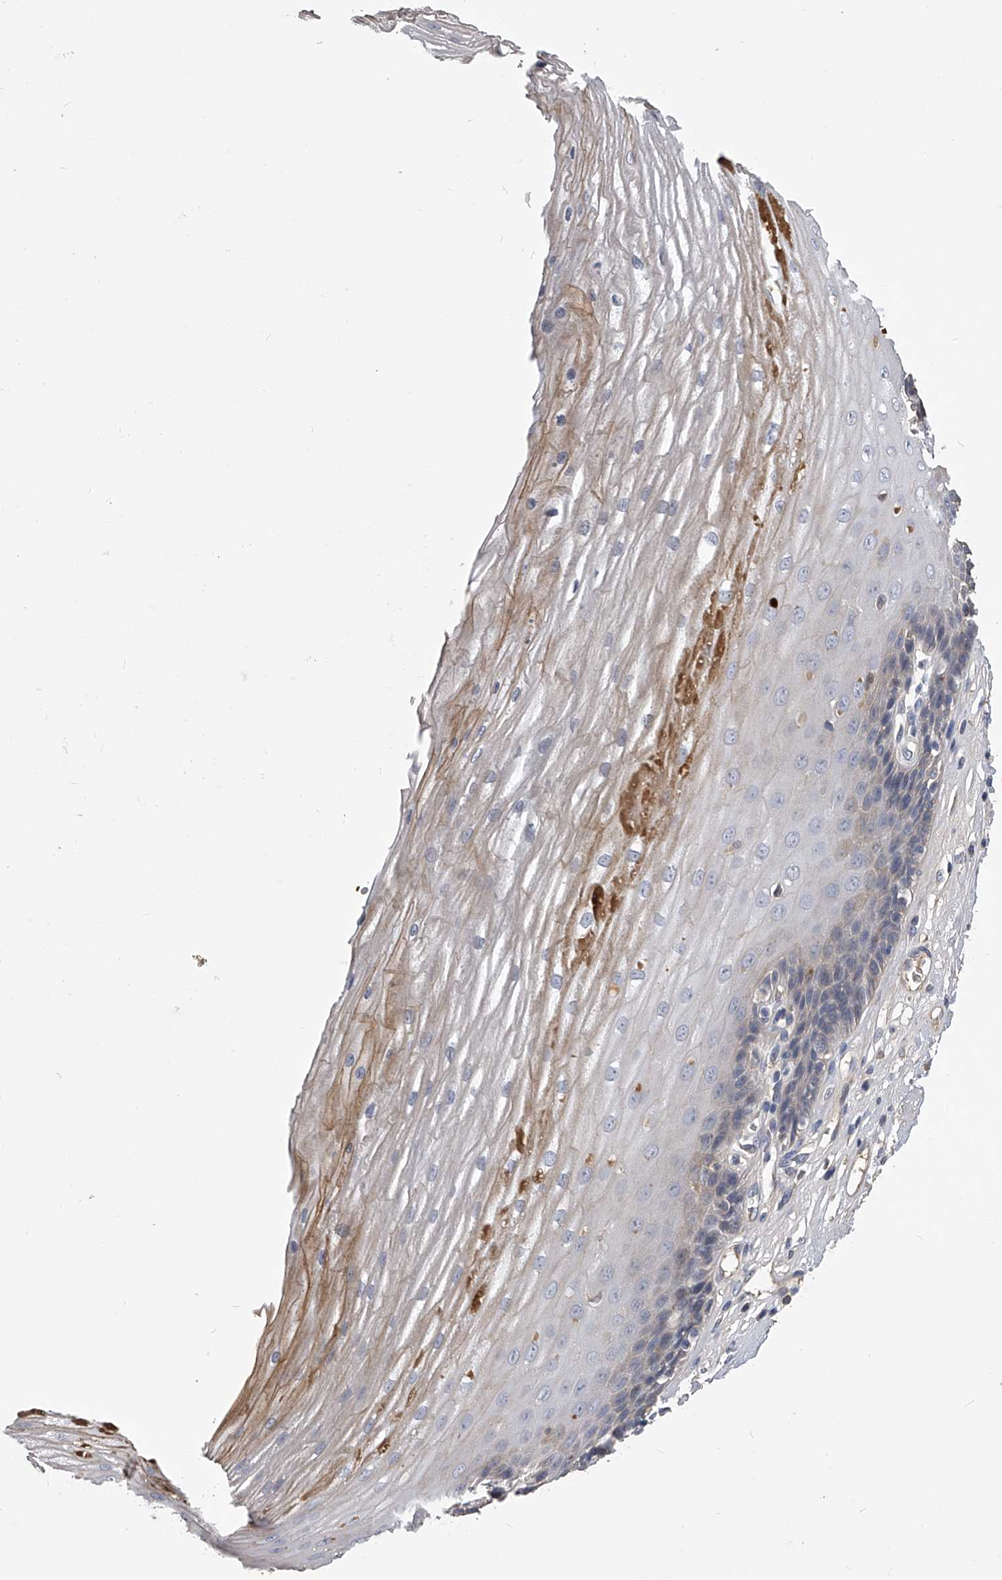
{"staining": {"intensity": "moderate", "quantity": "<25%", "location": "cytoplasmic/membranous"}, "tissue": "esophagus", "cell_type": "Squamous epithelial cells", "image_type": "normal", "snomed": [{"axis": "morphology", "description": "Normal tissue, NOS"}, {"axis": "topography", "description": "Esophagus"}], "caption": "The micrograph displays immunohistochemical staining of benign esophagus. There is moderate cytoplasmic/membranous staining is seen in approximately <25% of squamous epithelial cells.", "gene": "MDN1", "patient": {"sex": "male", "age": 62}}